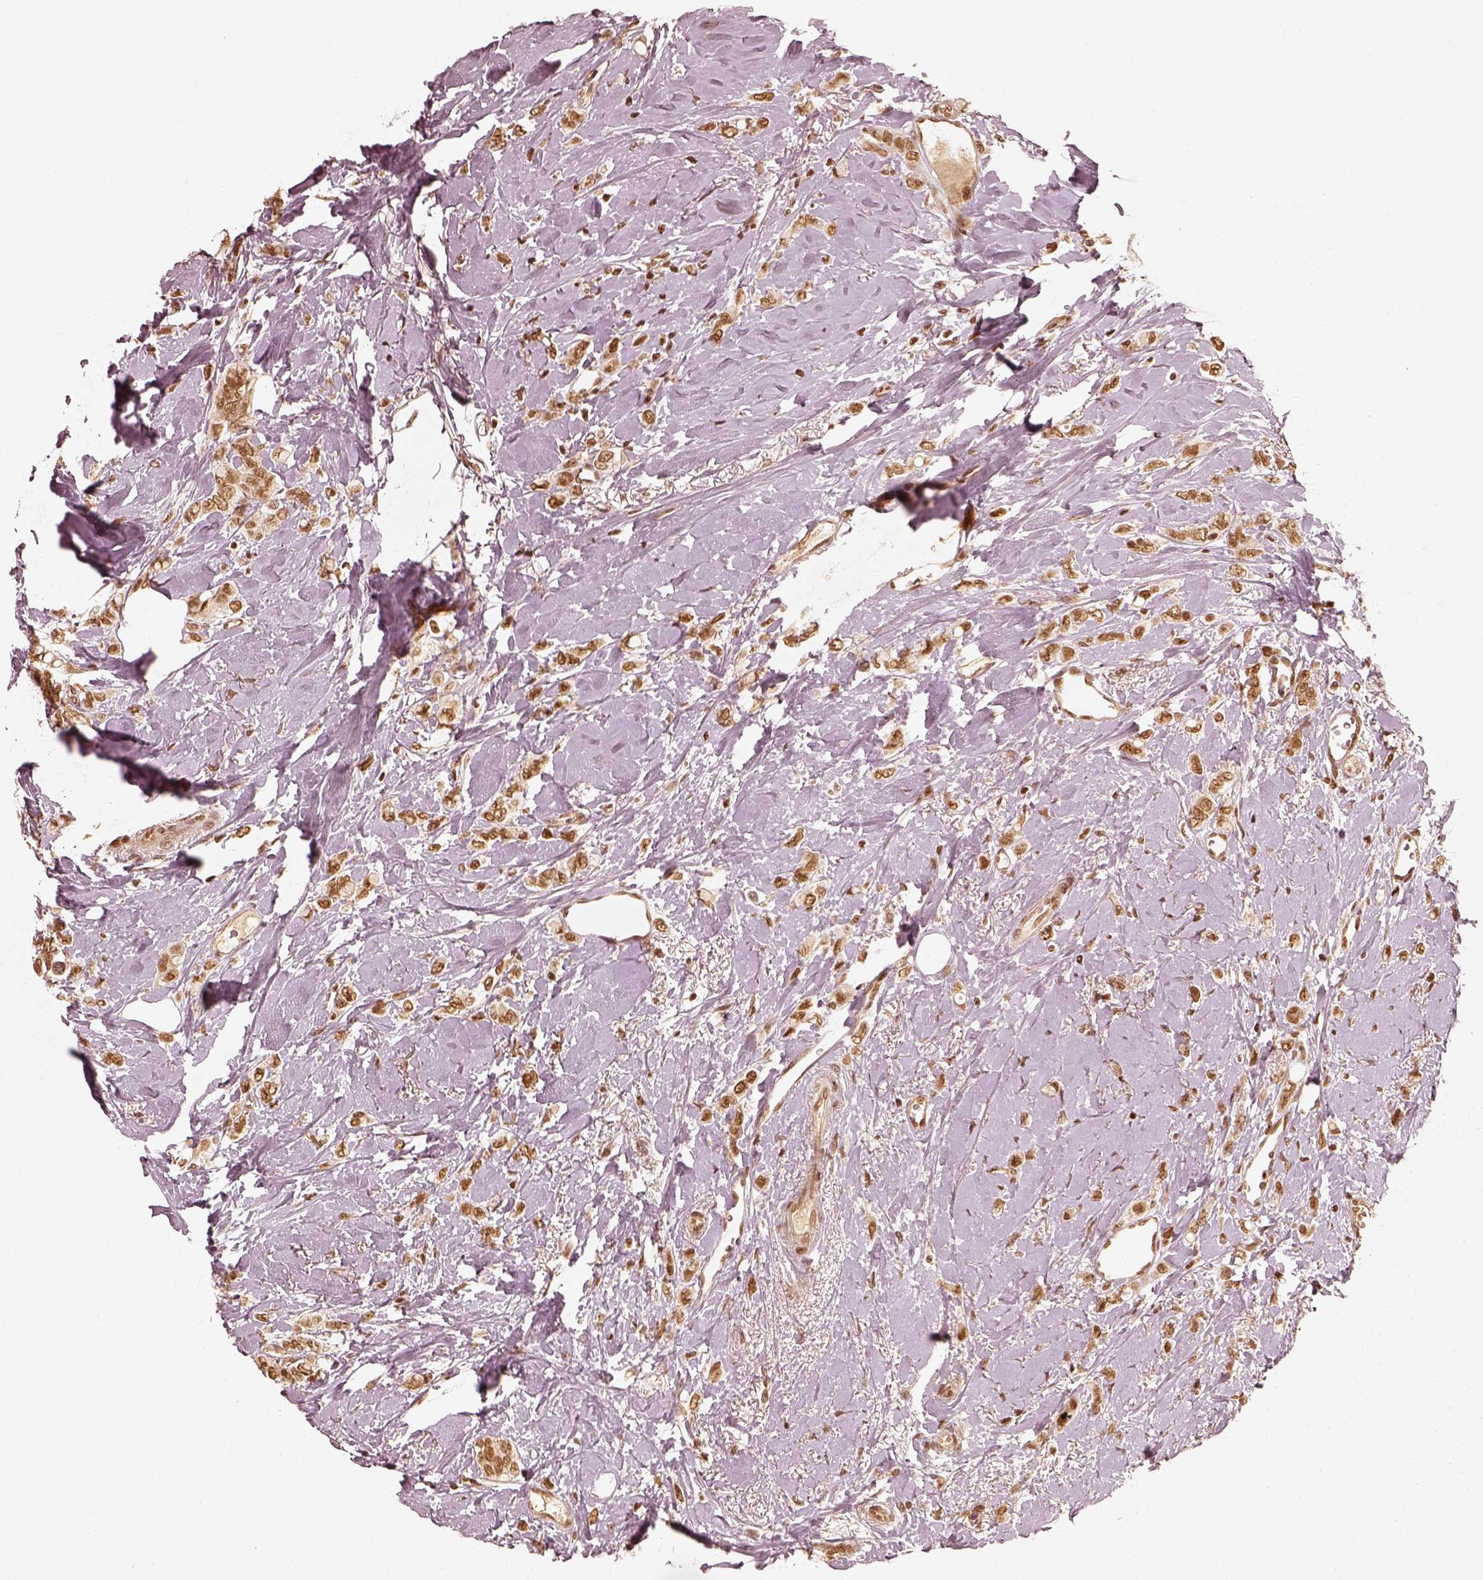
{"staining": {"intensity": "strong", "quantity": ">75%", "location": "nuclear"}, "tissue": "breast cancer", "cell_type": "Tumor cells", "image_type": "cancer", "snomed": [{"axis": "morphology", "description": "Lobular carcinoma"}, {"axis": "topography", "description": "Breast"}], "caption": "The immunohistochemical stain labels strong nuclear expression in tumor cells of lobular carcinoma (breast) tissue. (brown staining indicates protein expression, while blue staining denotes nuclei).", "gene": "GMEB2", "patient": {"sex": "female", "age": 66}}